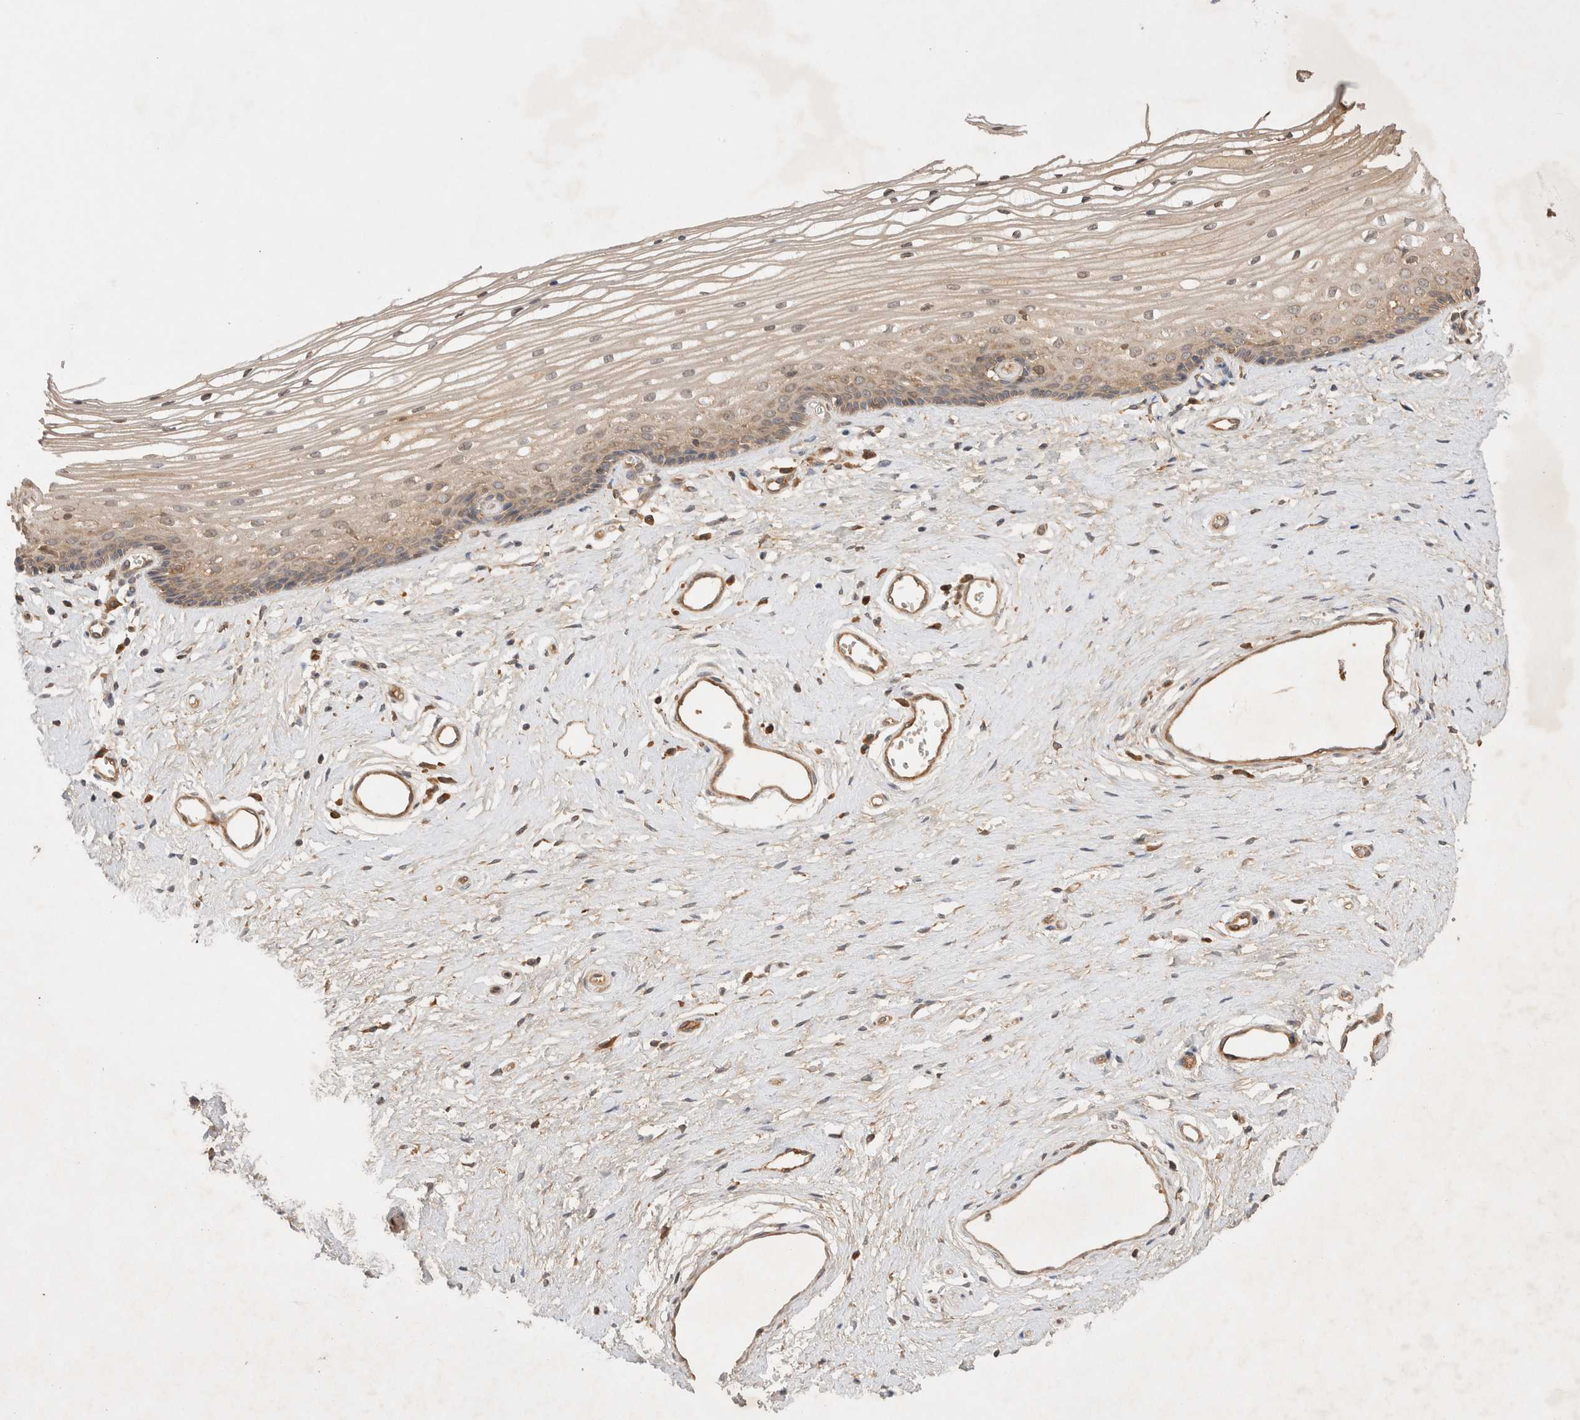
{"staining": {"intensity": "weak", "quantity": ">75%", "location": "cytoplasmic/membranous"}, "tissue": "vagina", "cell_type": "Squamous epithelial cells", "image_type": "normal", "snomed": [{"axis": "morphology", "description": "Normal tissue, NOS"}, {"axis": "topography", "description": "Vagina"}], "caption": "Vagina stained with immunohistochemistry displays weak cytoplasmic/membranous expression in approximately >75% of squamous epithelial cells. The staining is performed using DAB (3,3'-diaminobenzidine) brown chromogen to label protein expression. The nuclei are counter-stained blue using hematoxylin.", "gene": "YES1", "patient": {"sex": "female", "age": 46}}